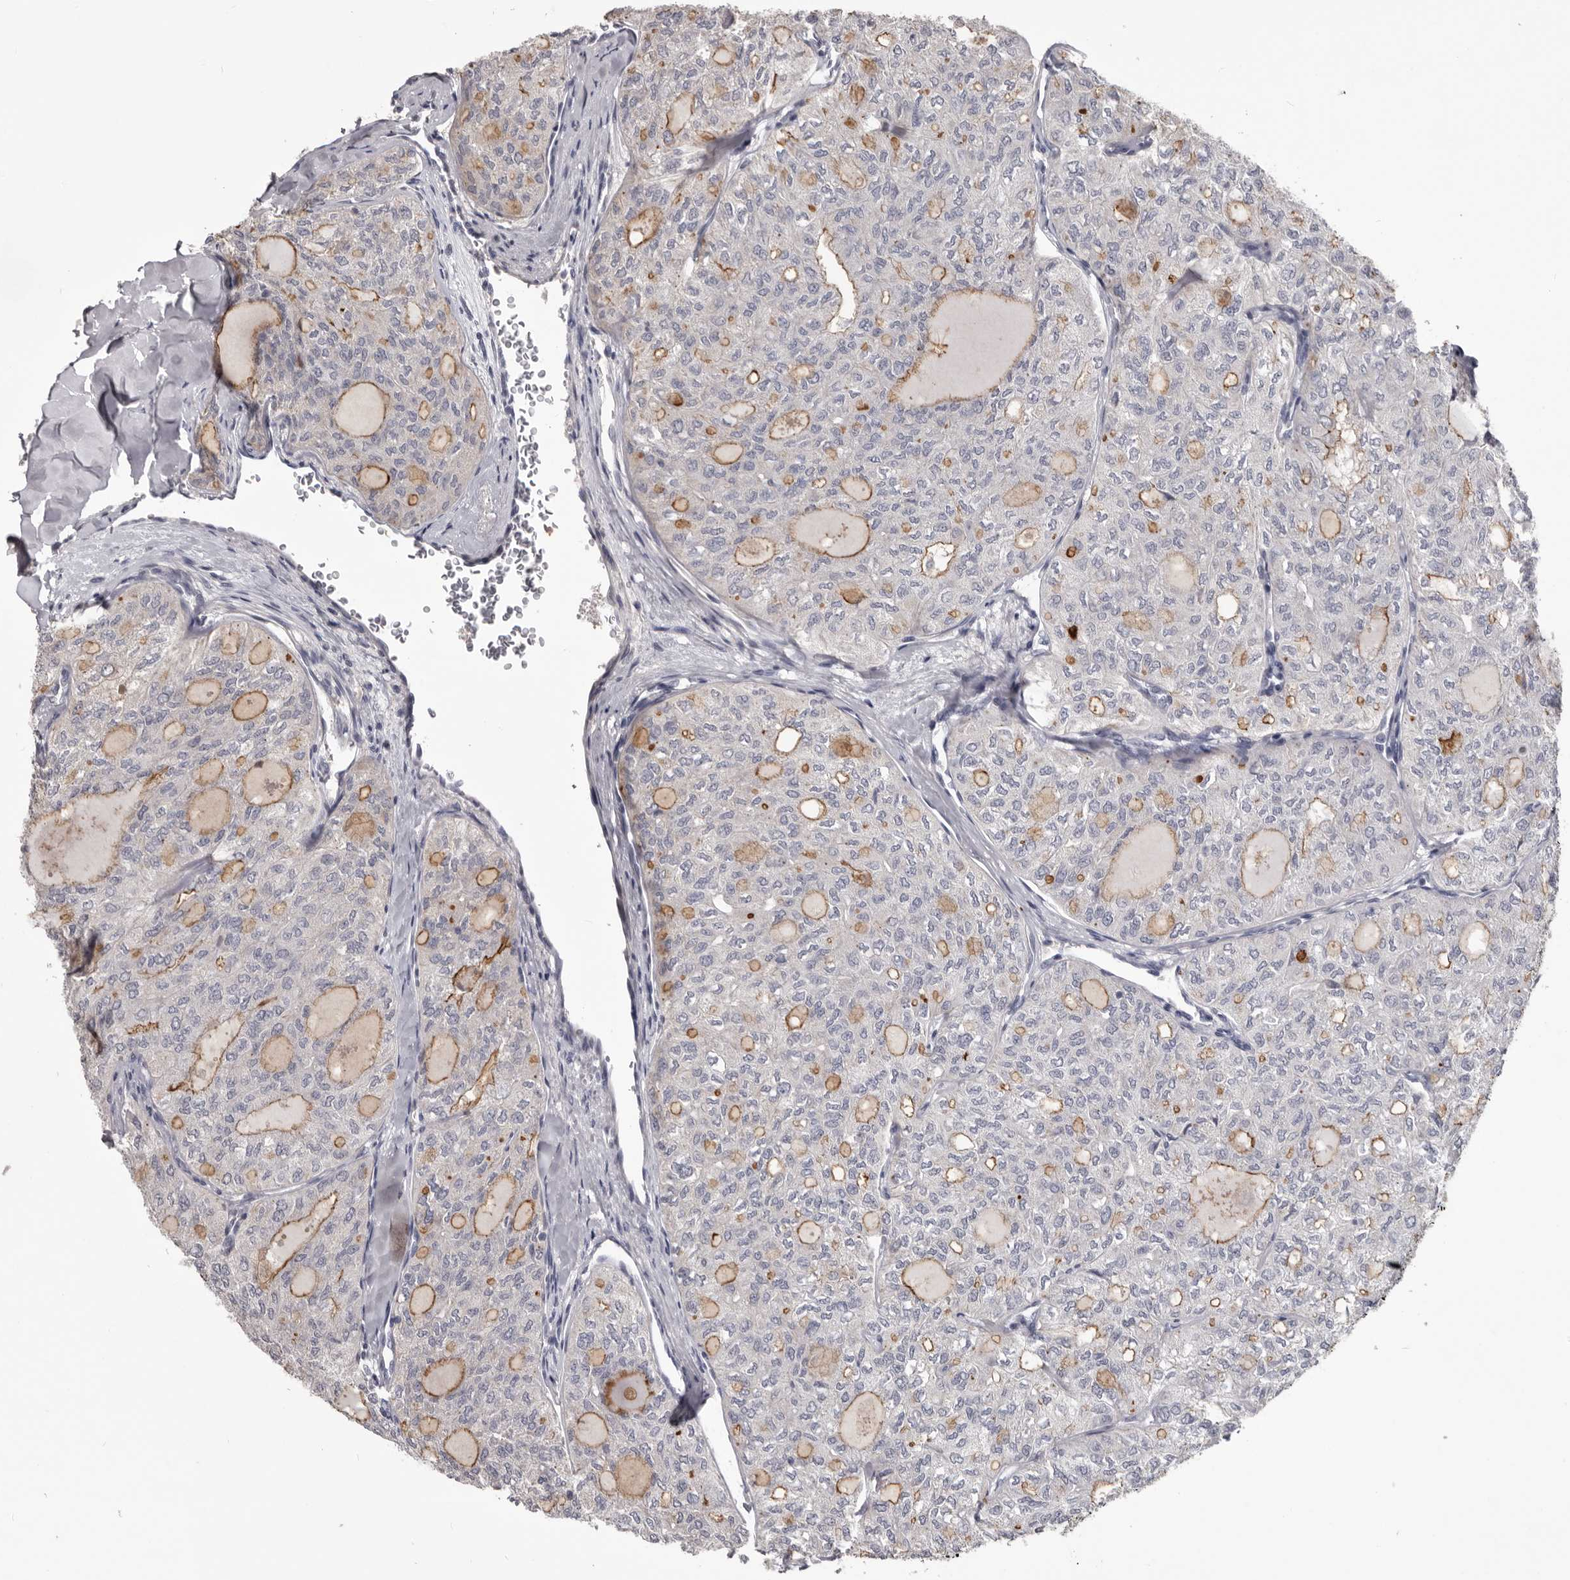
{"staining": {"intensity": "moderate", "quantity": "<25%", "location": "cytoplasmic/membranous"}, "tissue": "thyroid cancer", "cell_type": "Tumor cells", "image_type": "cancer", "snomed": [{"axis": "morphology", "description": "Follicular adenoma carcinoma, NOS"}, {"axis": "topography", "description": "Thyroid gland"}], "caption": "A brown stain highlights moderate cytoplasmic/membranous positivity of a protein in human thyroid cancer tumor cells.", "gene": "LPAR6", "patient": {"sex": "male", "age": 75}}